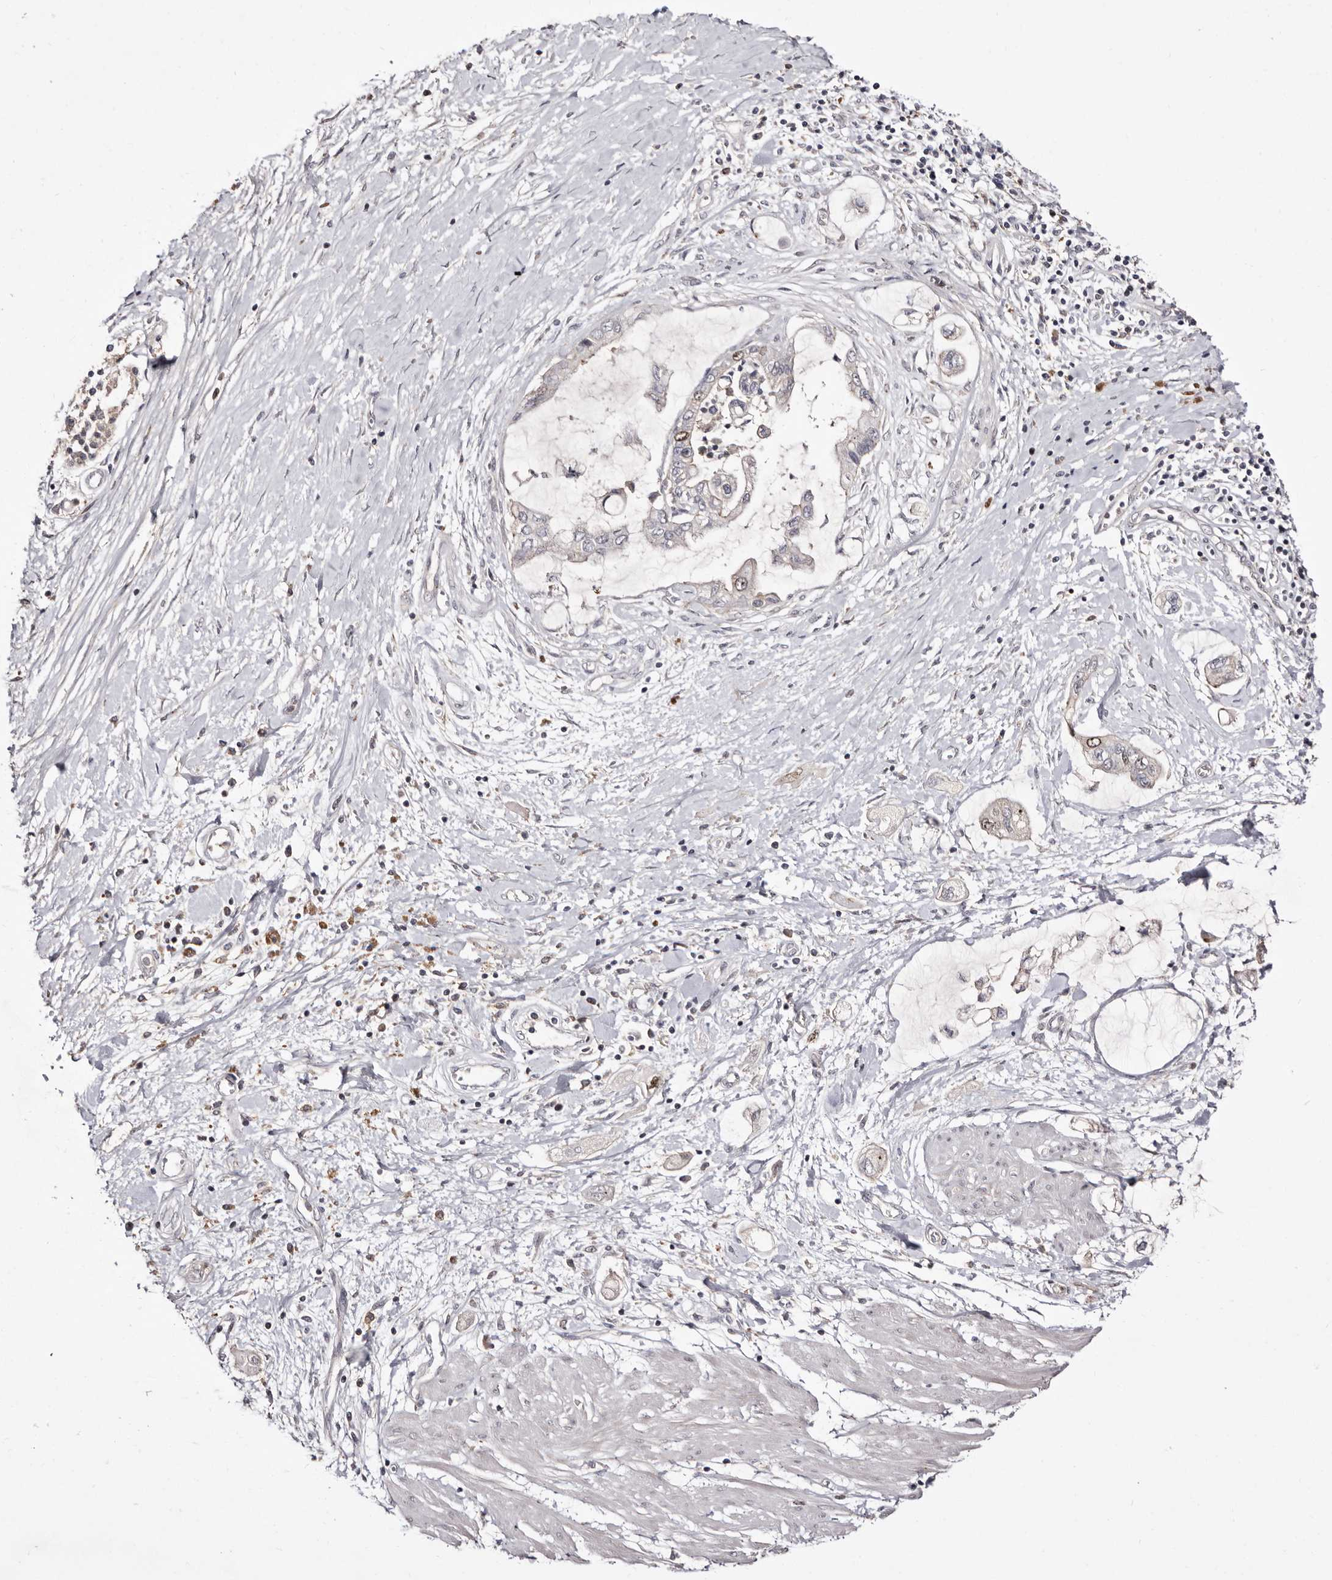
{"staining": {"intensity": "weak", "quantity": "<25%", "location": "nuclear"}, "tissue": "pancreatic cancer", "cell_type": "Tumor cells", "image_type": "cancer", "snomed": [{"axis": "morphology", "description": "Adenocarcinoma, NOS"}, {"axis": "topography", "description": "Pancreas"}], "caption": "Immunohistochemistry micrograph of human pancreatic adenocarcinoma stained for a protein (brown), which shows no positivity in tumor cells.", "gene": "CDCA8", "patient": {"sex": "male", "age": 59}}